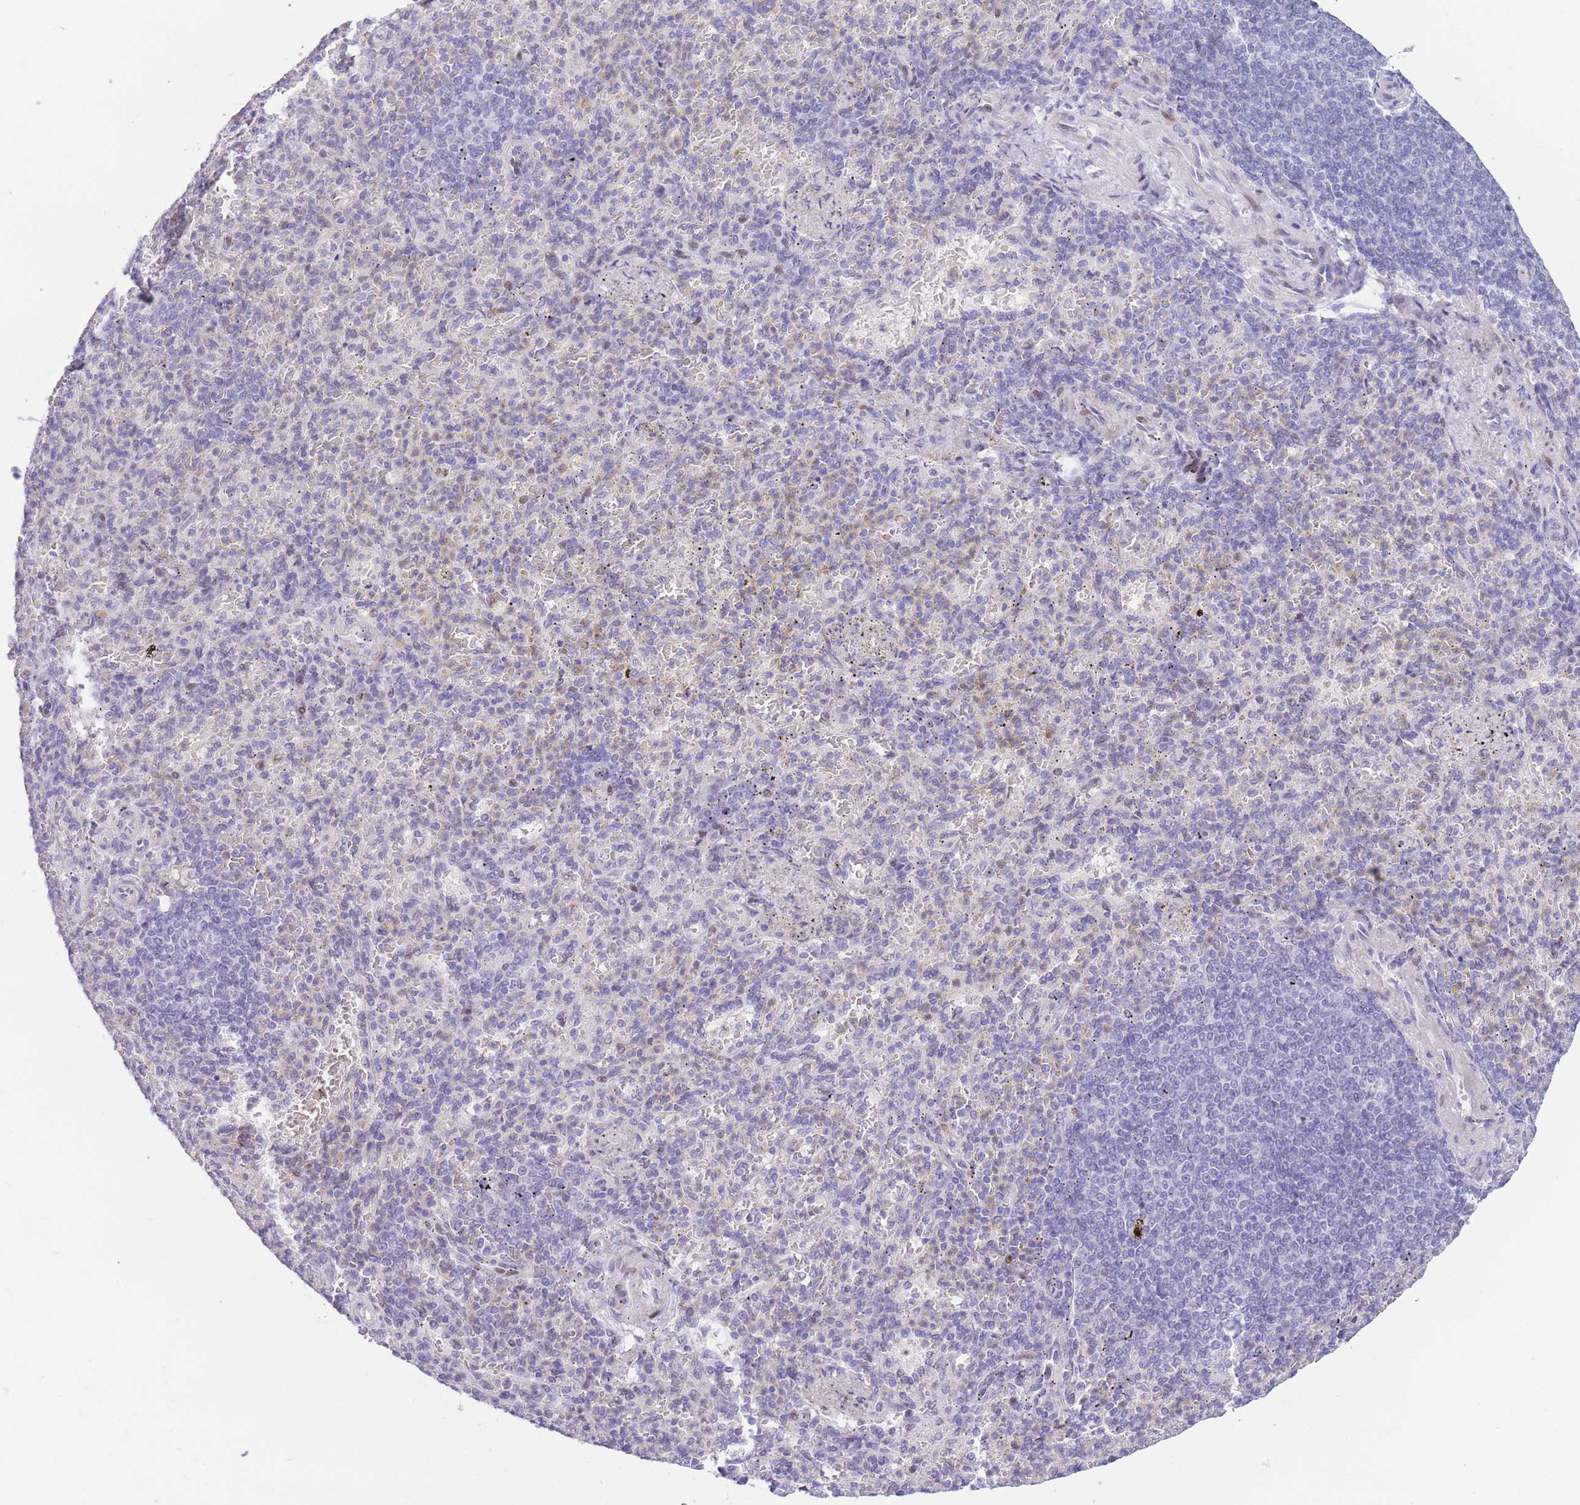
{"staining": {"intensity": "negative", "quantity": "none", "location": "none"}, "tissue": "spleen", "cell_type": "Cells in red pulp", "image_type": "normal", "snomed": [{"axis": "morphology", "description": "Normal tissue, NOS"}, {"axis": "topography", "description": "Spleen"}], "caption": "The immunohistochemistry (IHC) photomicrograph has no significant positivity in cells in red pulp of spleen. The staining is performed using DAB (3,3'-diaminobenzidine) brown chromogen with nuclei counter-stained in using hematoxylin.", "gene": "SHCBP1", "patient": {"sex": "female", "age": 74}}